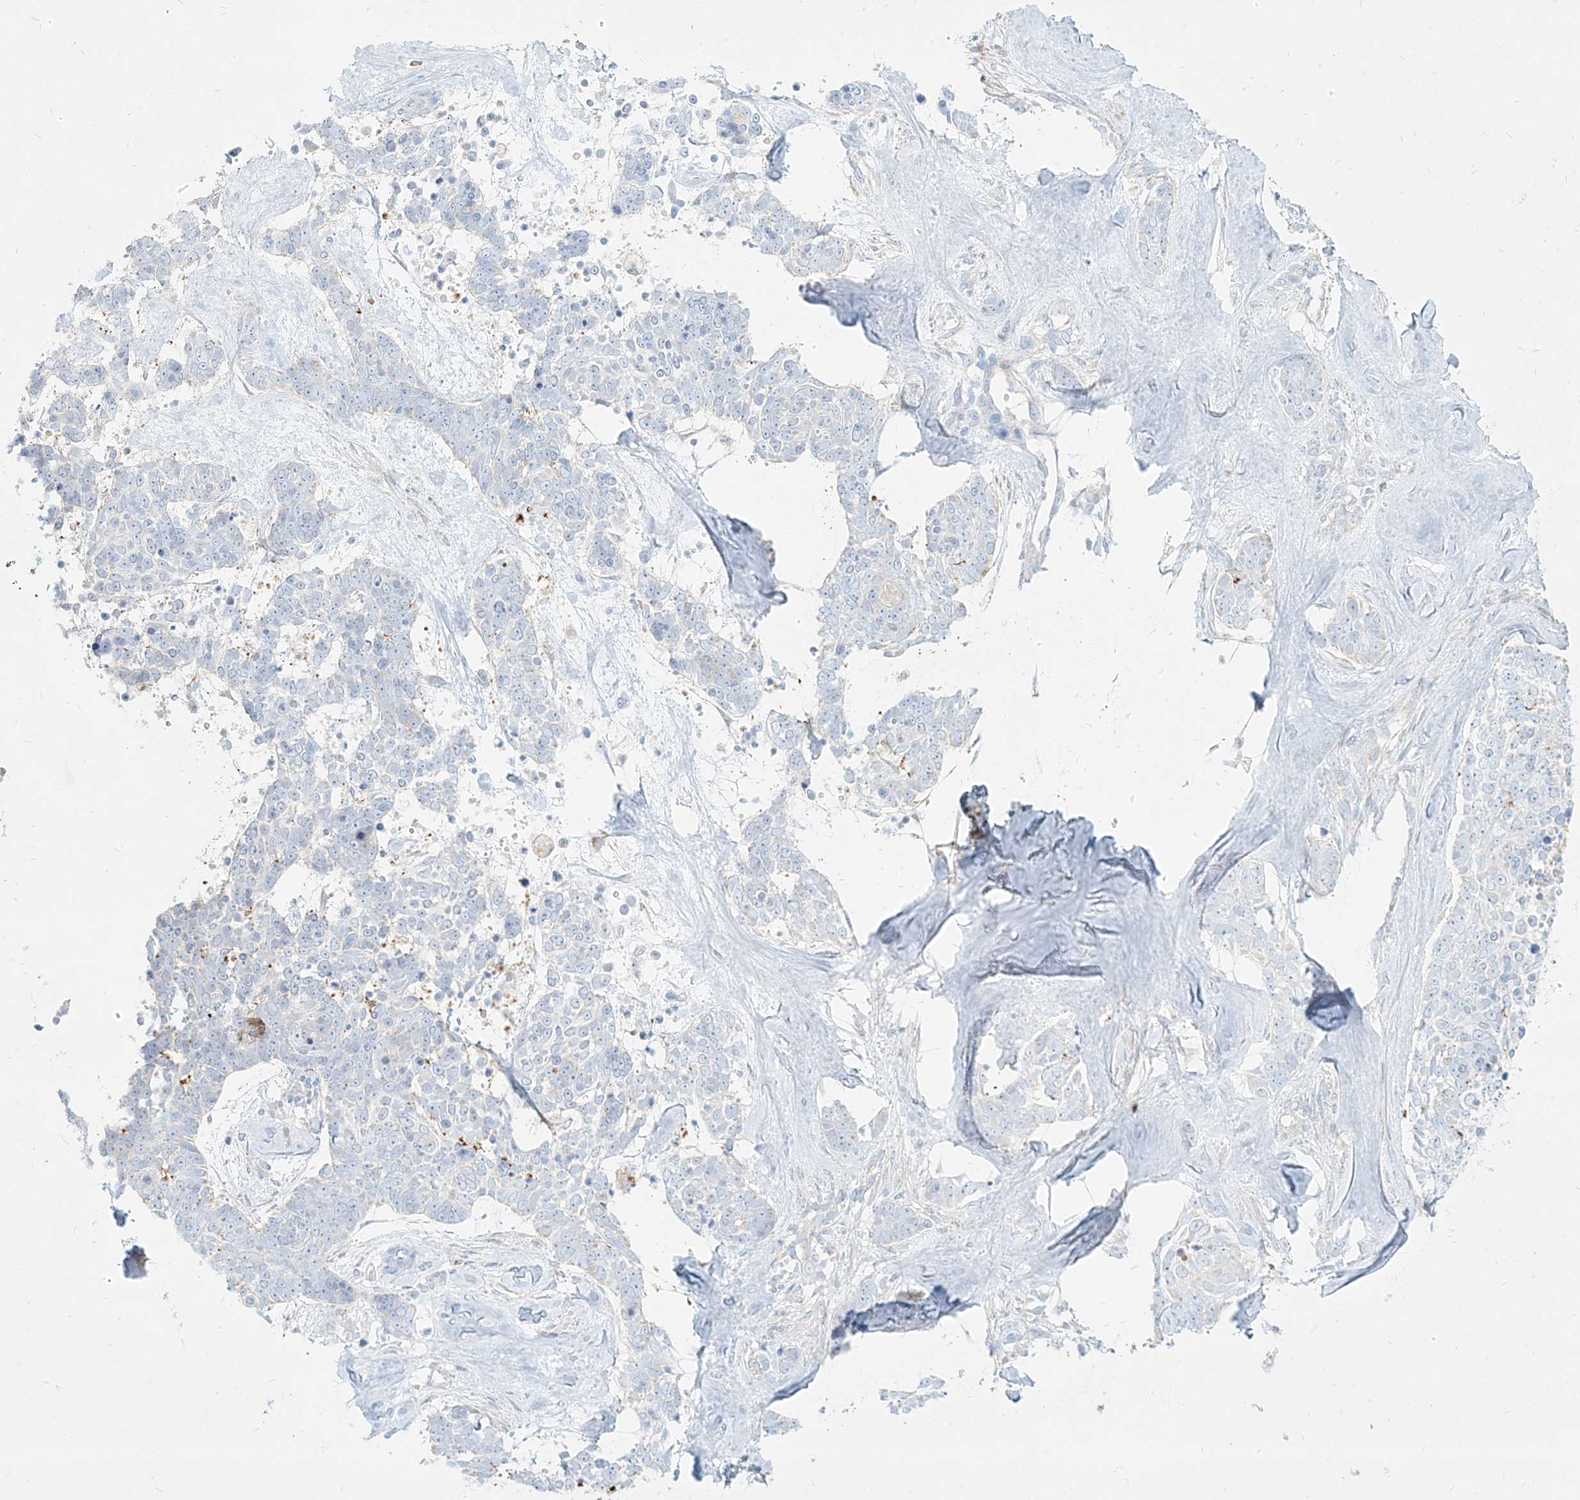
{"staining": {"intensity": "negative", "quantity": "none", "location": "none"}, "tissue": "skin cancer", "cell_type": "Tumor cells", "image_type": "cancer", "snomed": [{"axis": "morphology", "description": "Basal cell carcinoma"}, {"axis": "topography", "description": "Skin"}], "caption": "Human skin basal cell carcinoma stained for a protein using immunohistochemistry reveals no staining in tumor cells.", "gene": "MTX2", "patient": {"sex": "female", "age": 81}}